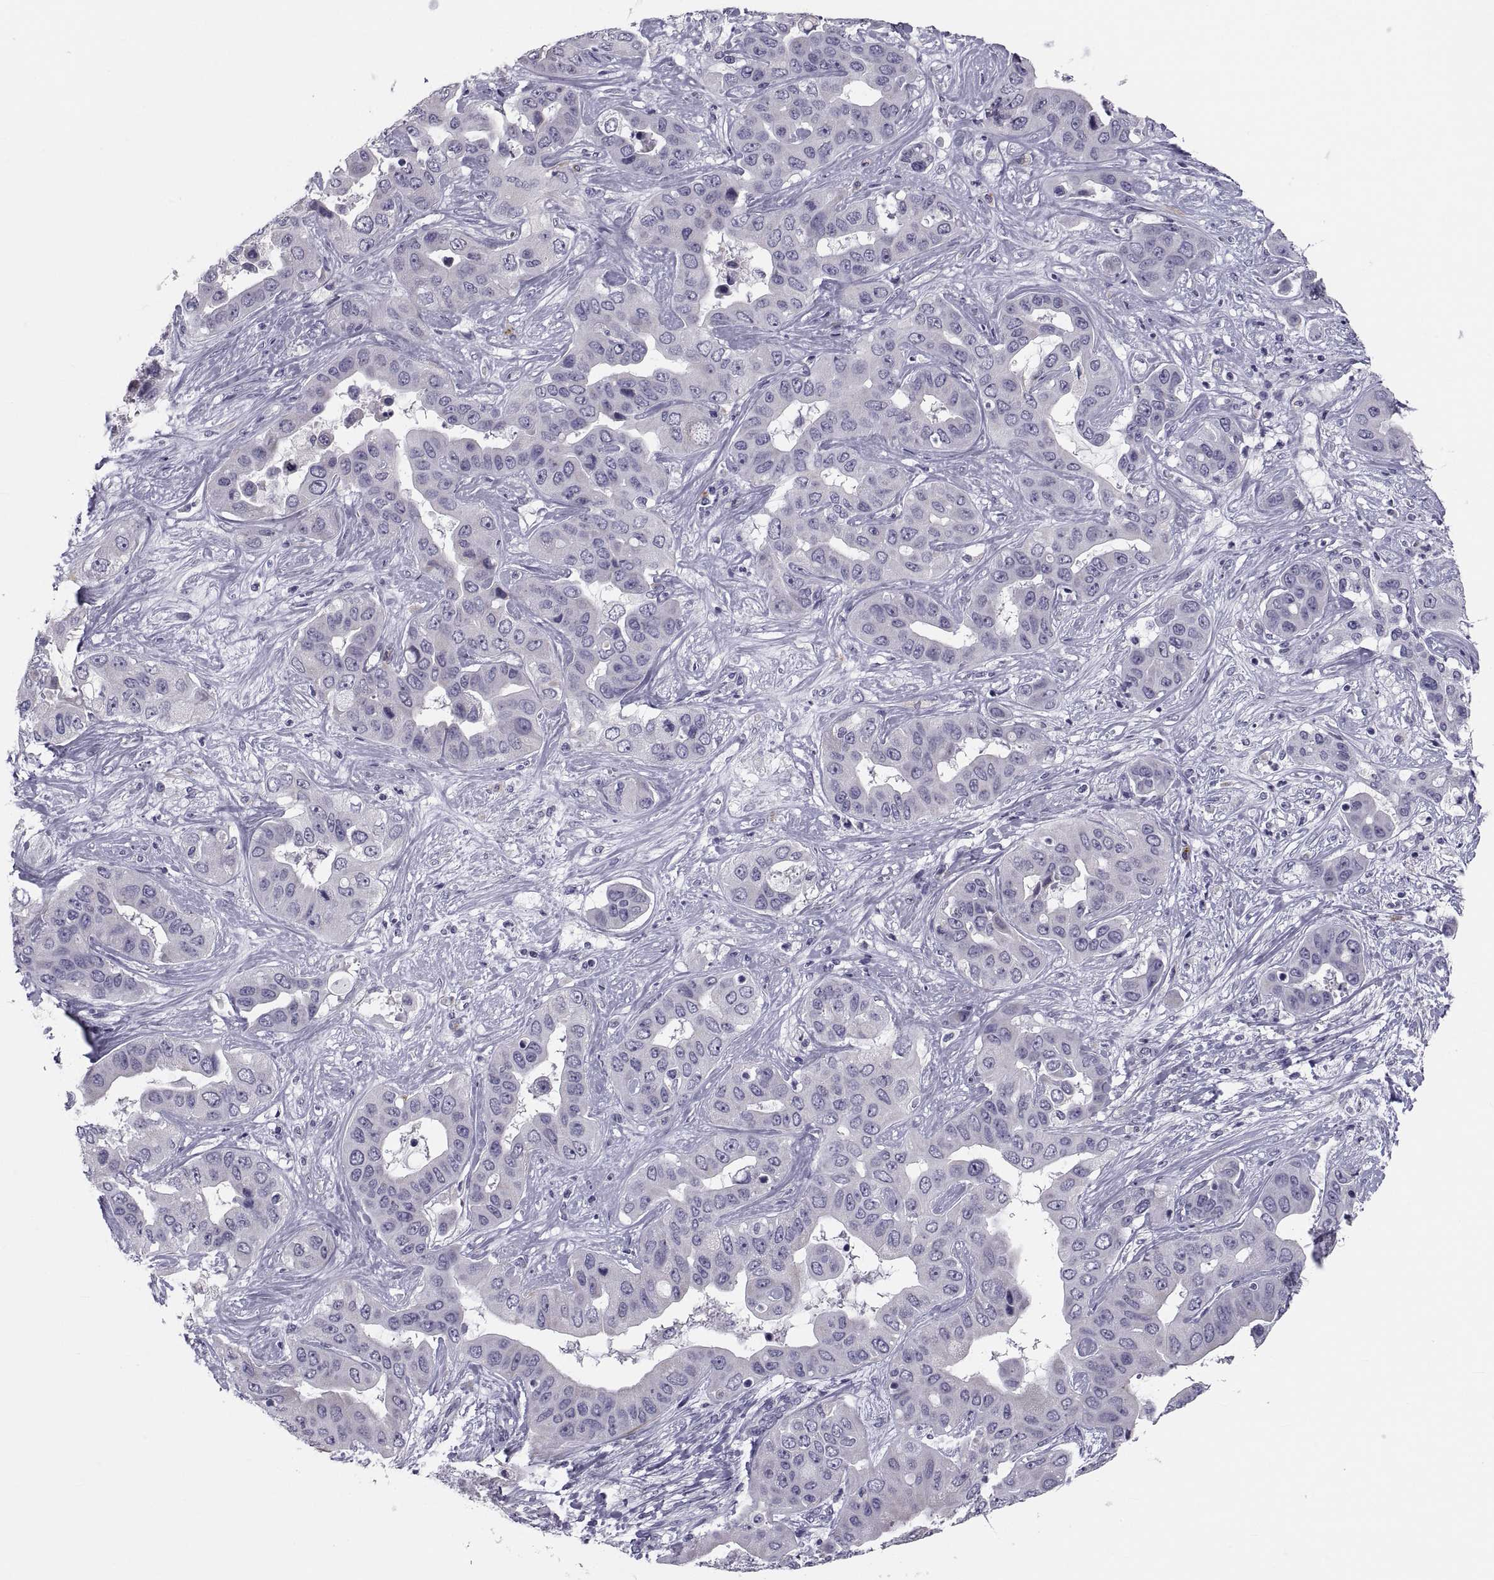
{"staining": {"intensity": "negative", "quantity": "none", "location": "none"}, "tissue": "liver cancer", "cell_type": "Tumor cells", "image_type": "cancer", "snomed": [{"axis": "morphology", "description": "Cholangiocarcinoma"}, {"axis": "topography", "description": "Liver"}], "caption": "DAB immunohistochemical staining of human liver cancer (cholangiocarcinoma) demonstrates no significant staining in tumor cells.", "gene": "PDZRN4", "patient": {"sex": "female", "age": 52}}